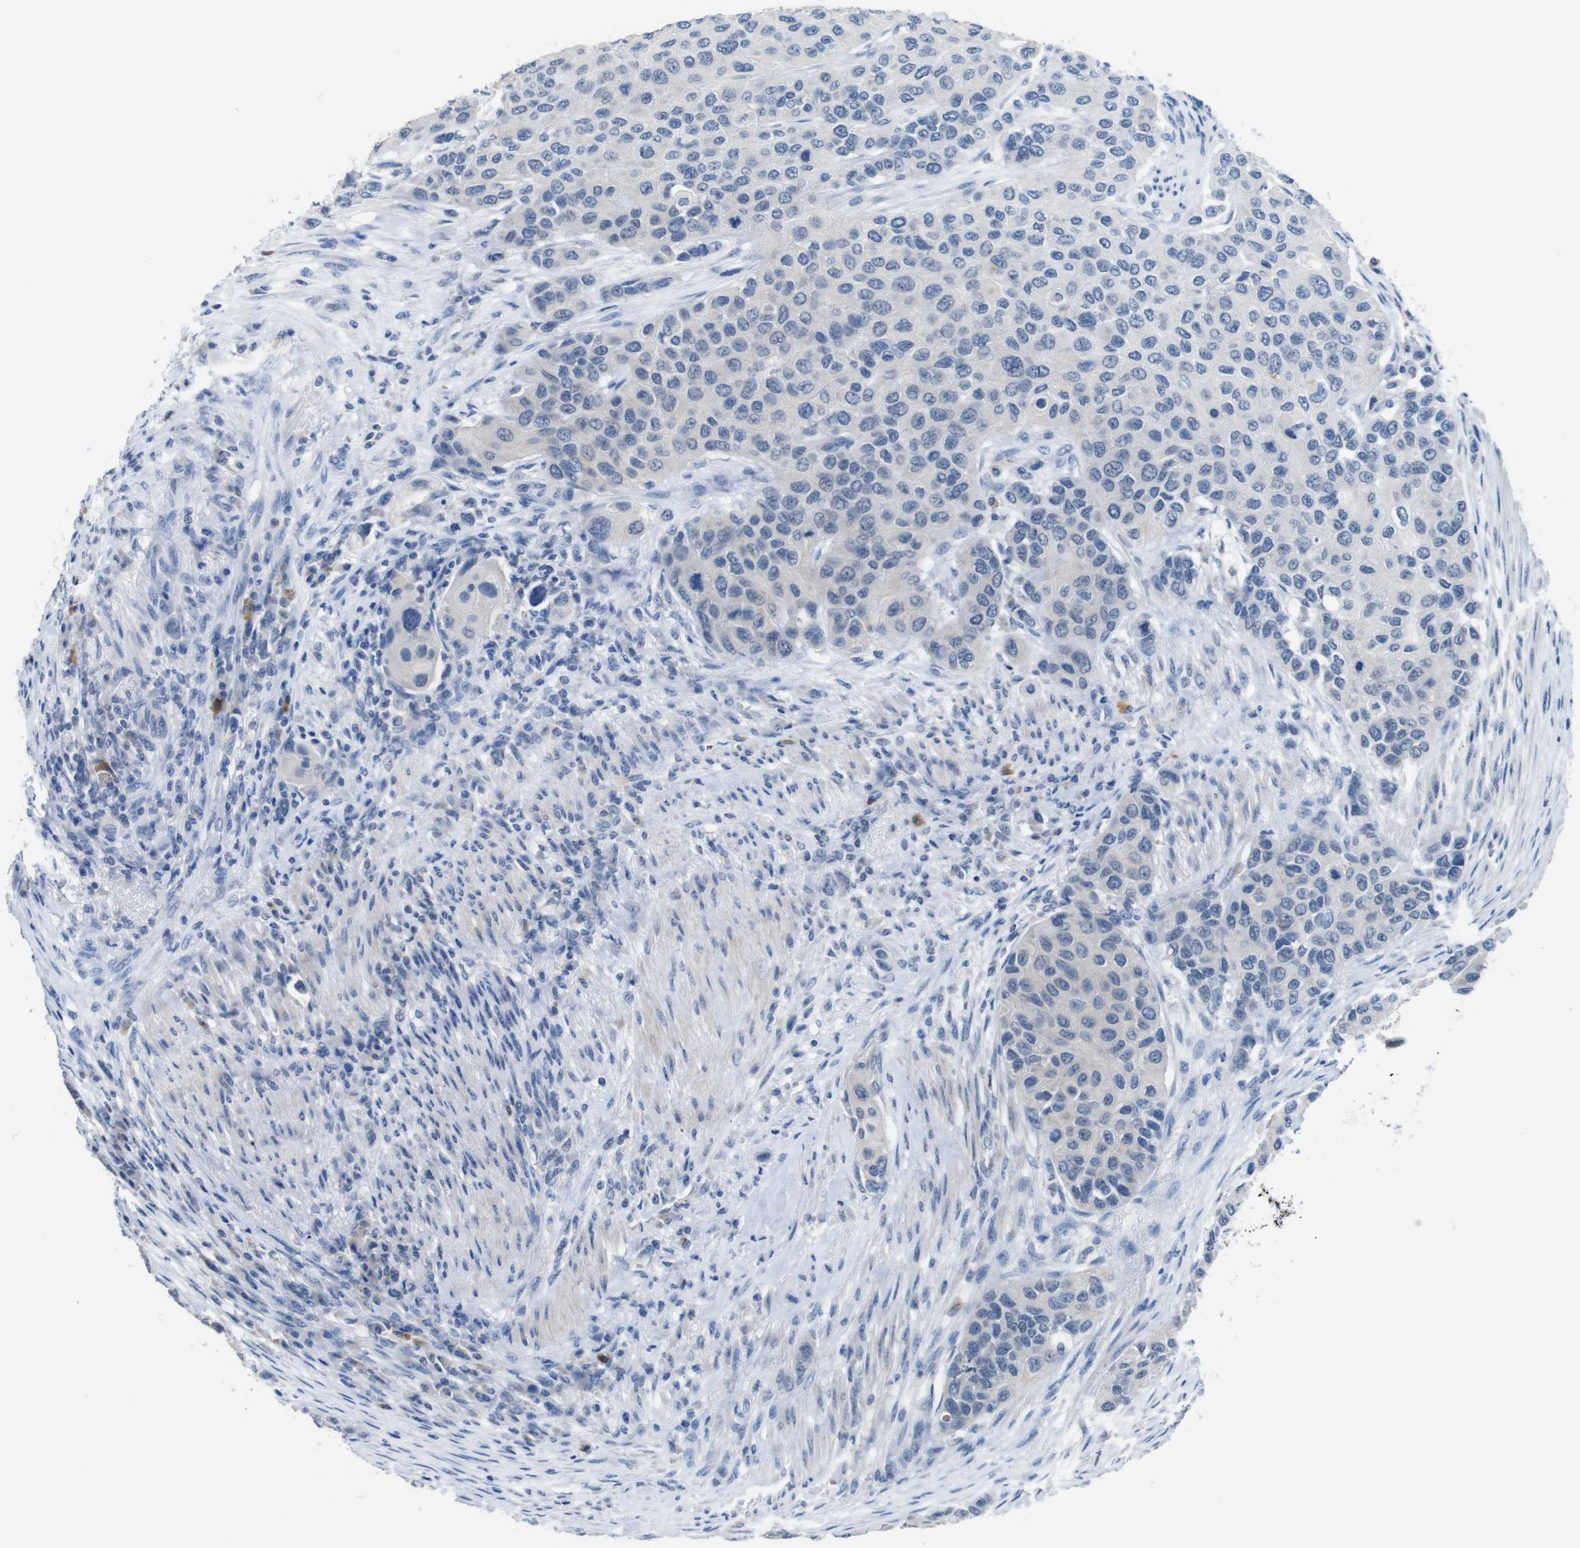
{"staining": {"intensity": "negative", "quantity": "none", "location": "none"}, "tissue": "urothelial cancer", "cell_type": "Tumor cells", "image_type": "cancer", "snomed": [{"axis": "morphology", "description": "Urothelial carcinoma, High grade"}, {"axis": "topography", "description": "Urinary bladder"}], "caption": "IHC image of neoplastic tissue: human high-grade urothelial carcinoma stained with DAB shows no significant protein positivity in tumor cells.", "gene": "SLC2A8", "patient": {"sex": "female", "age": 56}}